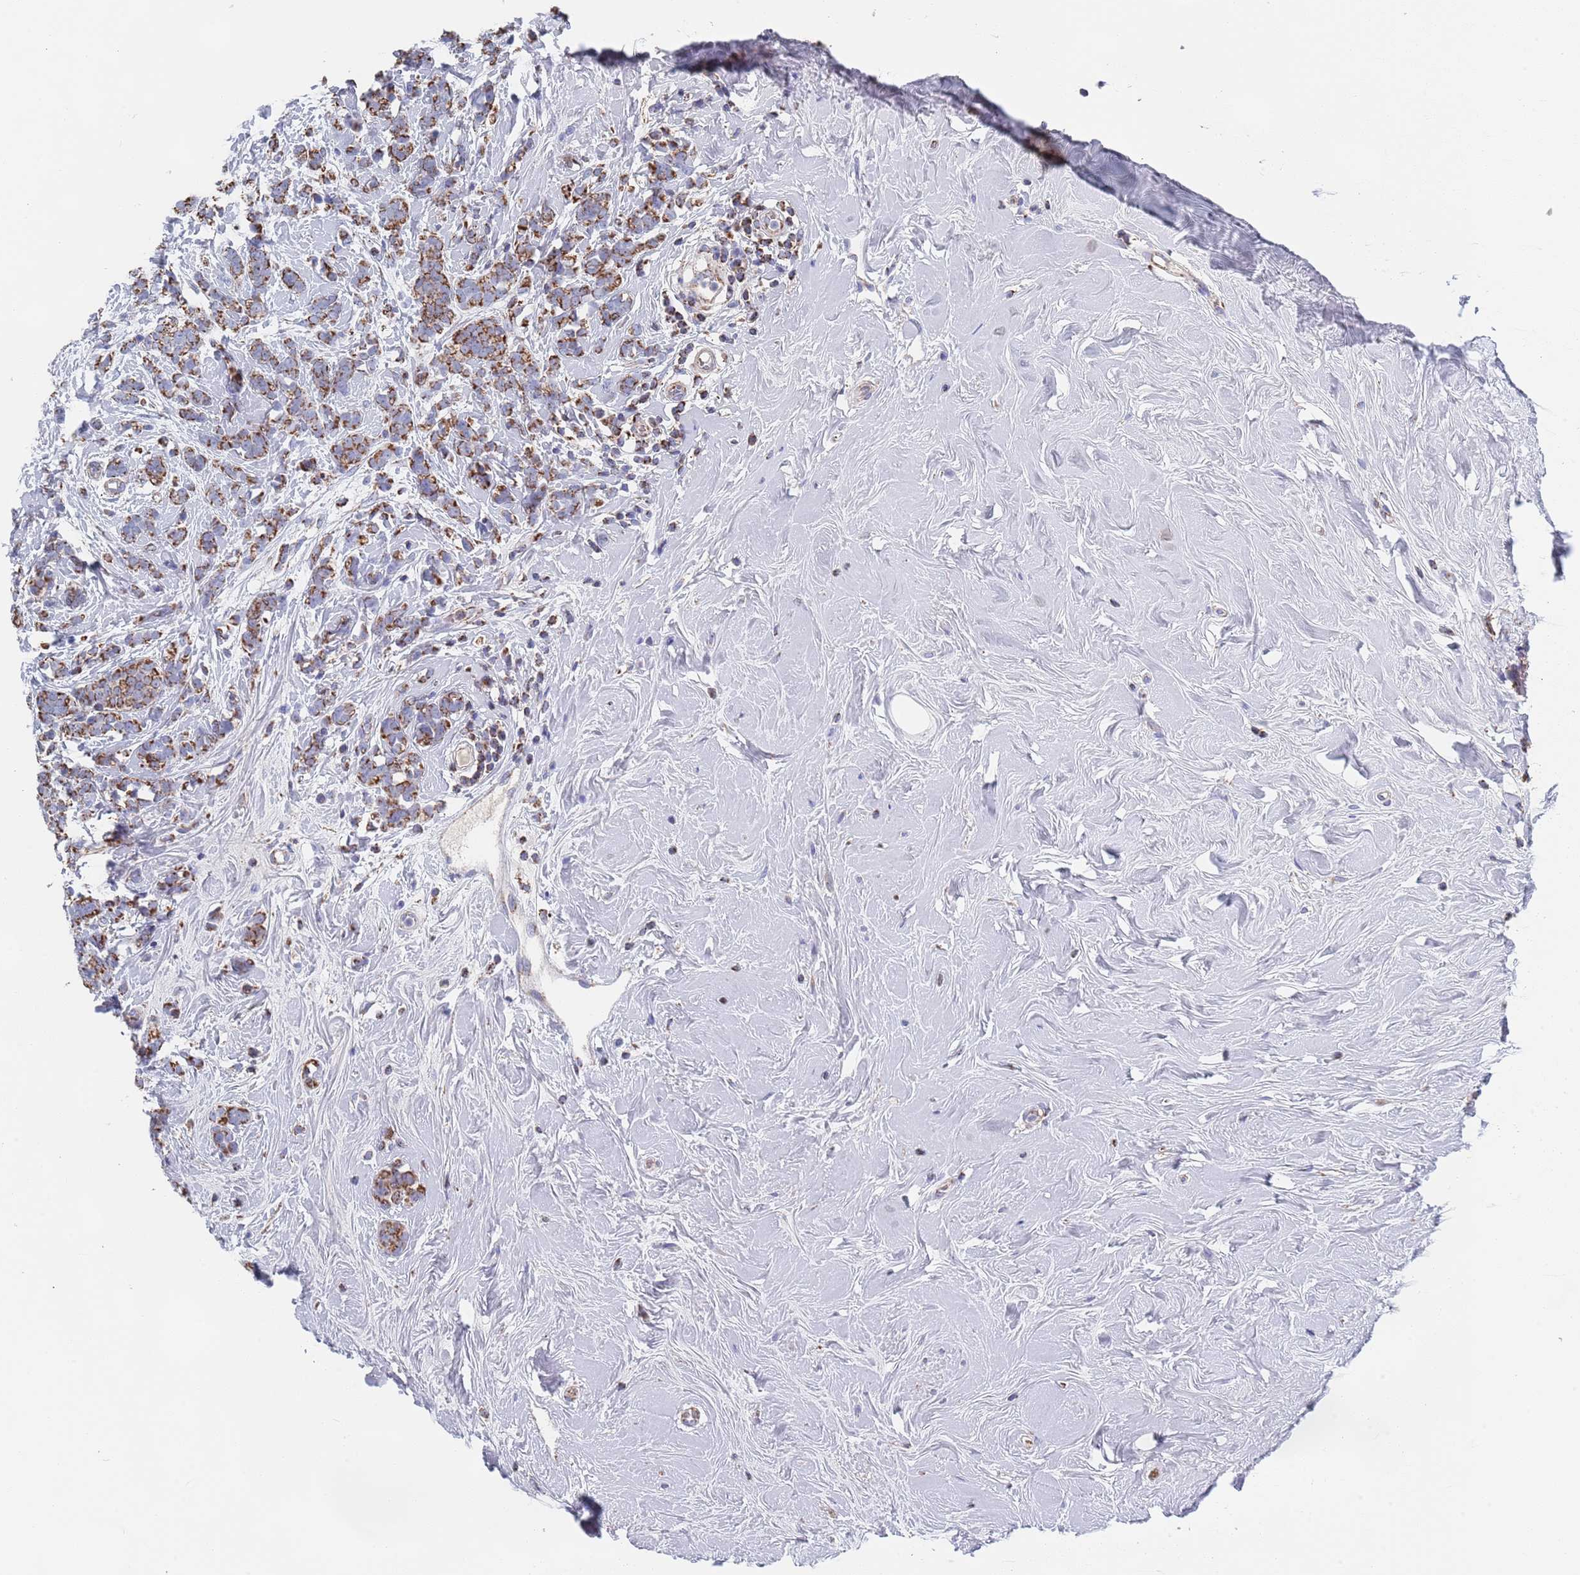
{"staining": {"intensity": "moderate", "quantity": ">75%", "location": "cytoplasmic/membranous"}, "tissue": "breast cancer", "cell_type": "Tumor cells", "image_type": "cancer", "snomed": [{"axis": "morphology", "description": "Lobular carcinoma"}, {"axis": "topography", "description": "Breast"}], "caption": "Immunohistochemistry (IHC) image of human lobular carcinoma (breast) stained for a protein (brown), which reveals medium levels of moderate cytoplasmic/membranous positivity in approximately >75% of tumor cells.", "gene": "PGP", "patient": {"sex": "female", "age": 58}}